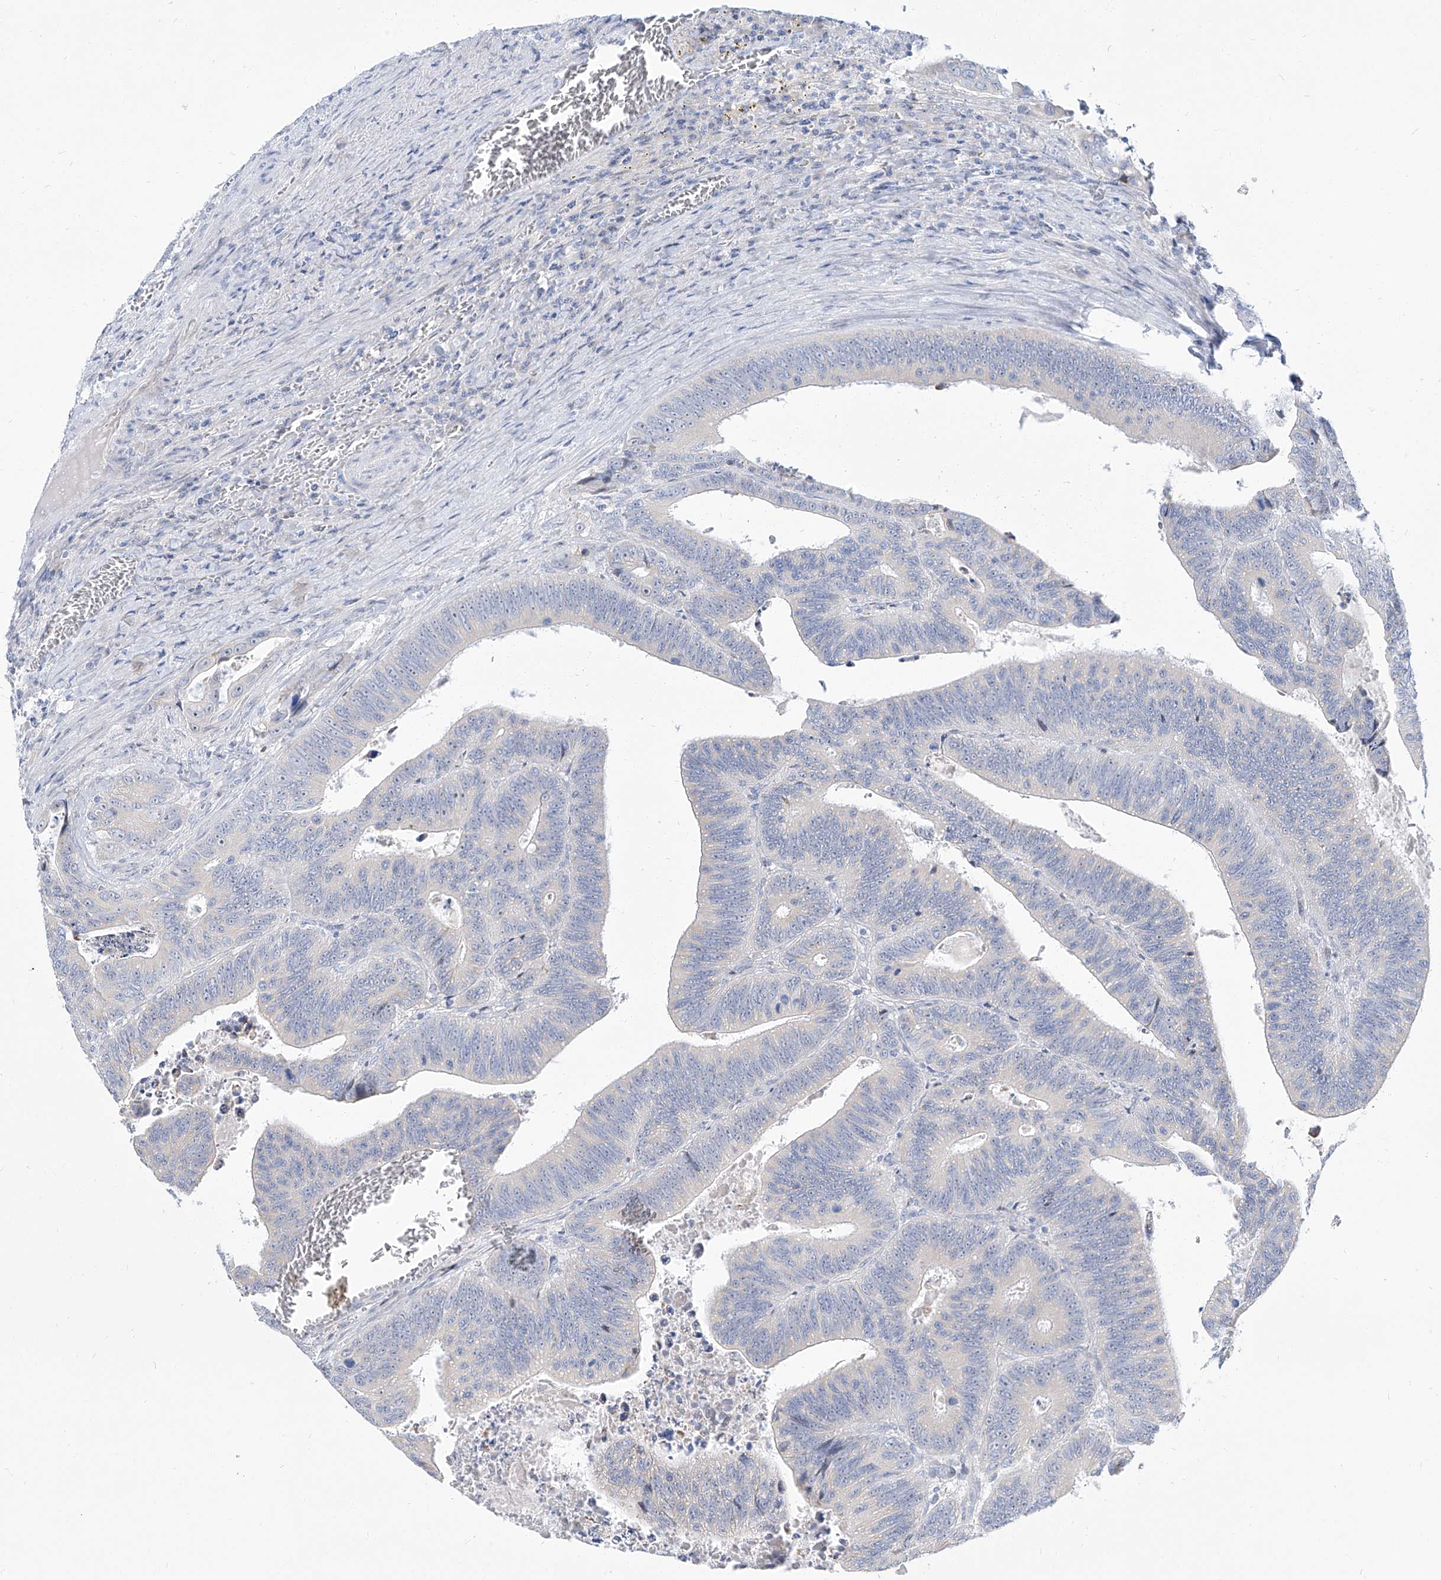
{"staining": {"intensity": "weak", "quantity": "<25%", "location": "cytoplasmic/membranous"}, "tissue": "colorectal cancer", "cell_type": "Tumor cells", "image_type": "cancer", "snomed": [{"axis": "morphology", "description": "Inflammation, NOS"}, {"axis": "morphology", "description": "Adenocarcinoma, NOS"}, {"axis": "topography", "description": "Colon"}], "caption": "The immunohistochemistry photomicrograph has no significant expression in tumor cells of colorectal cancer (adenocarcinoma) tissue.", "gene": "TXLNB", "patient": {"sex": "male", "age": 72}}